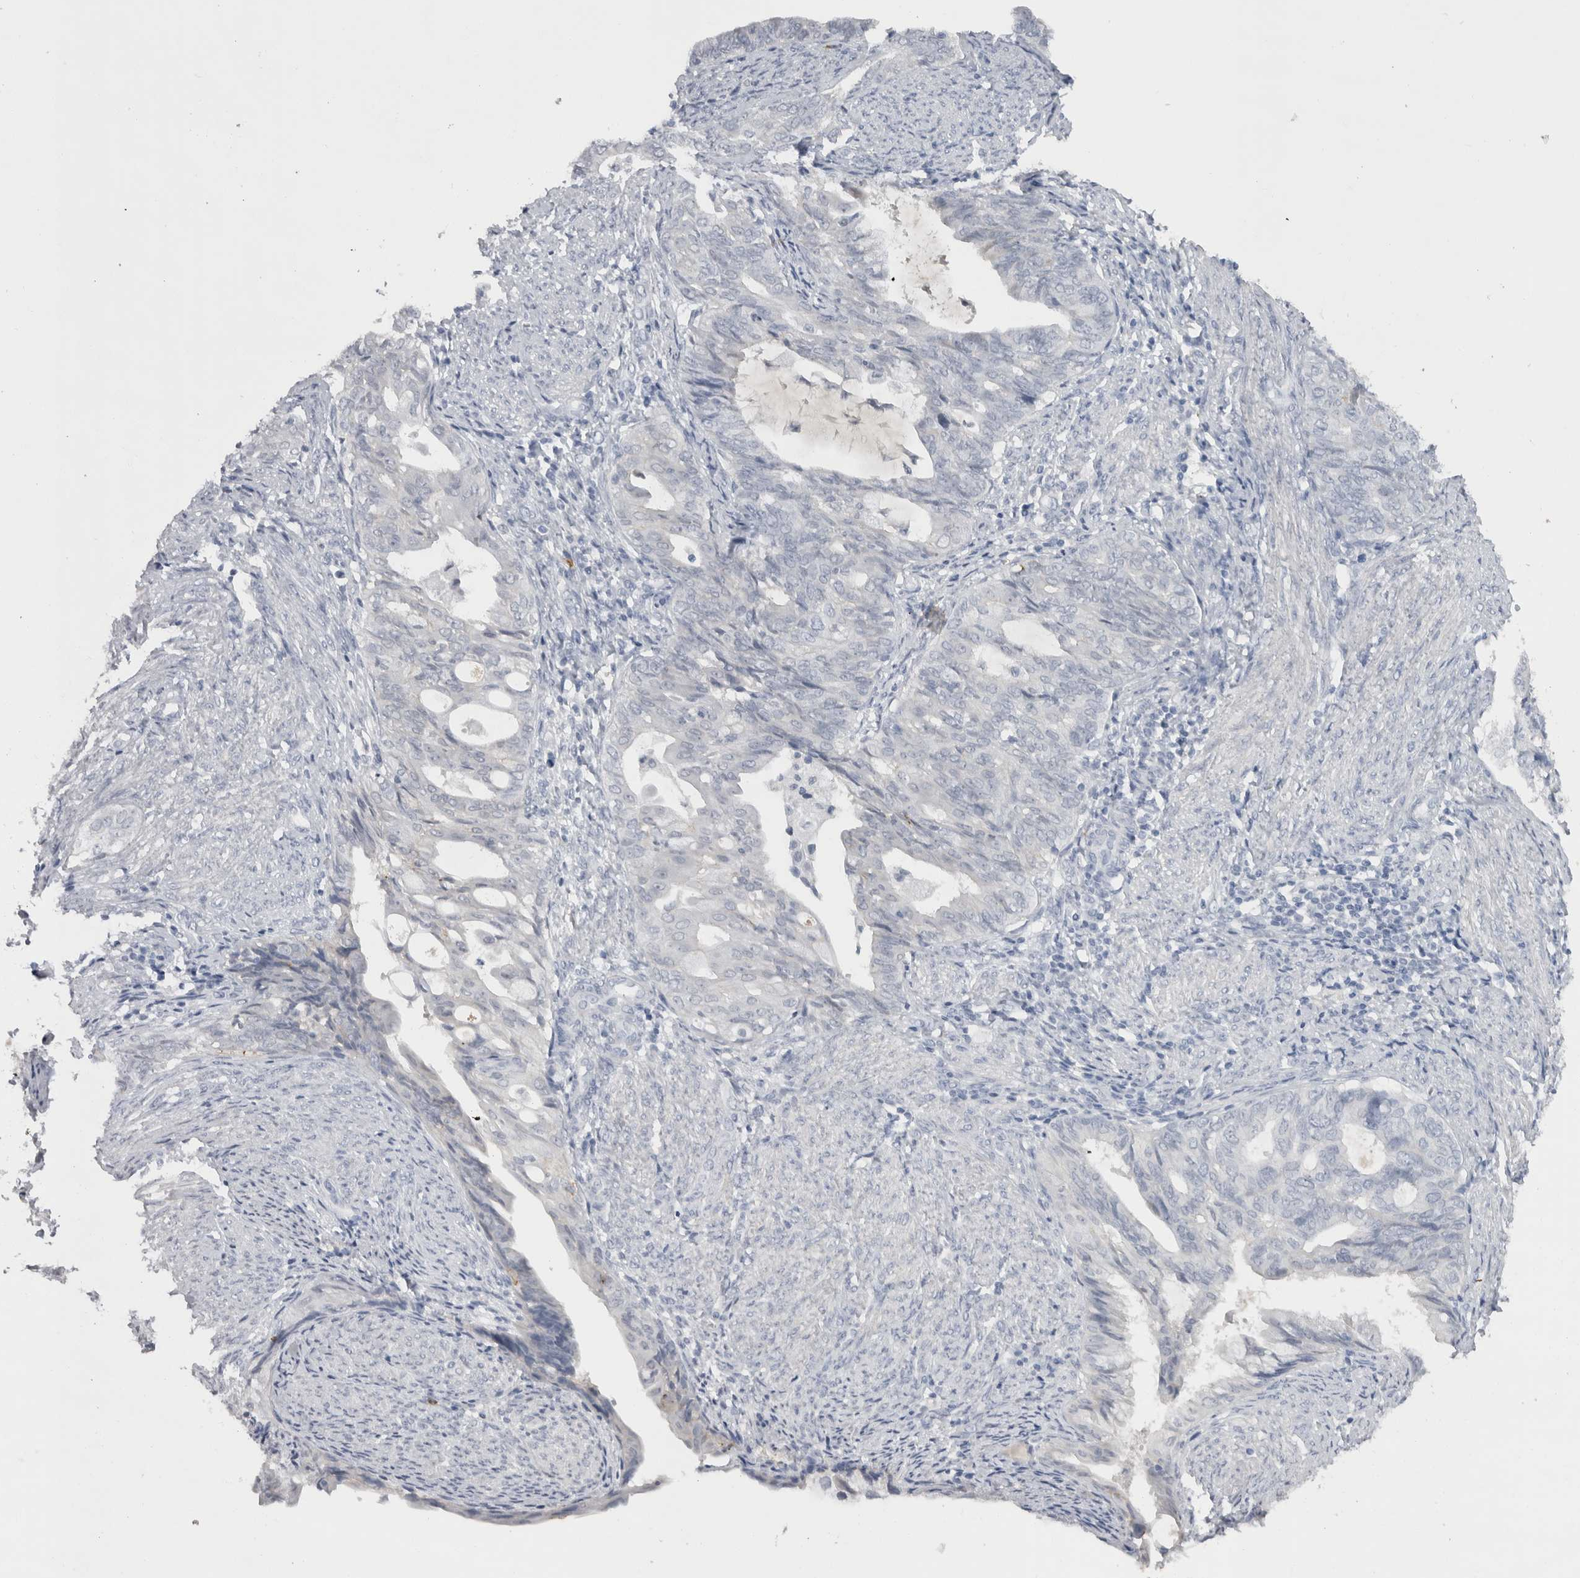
{"staining": {"intensity": "negative", "quantity": "none", "location": "none"}, "tissue": "endometrial cancer", "cell_type": "Tumor cells", "image_type": "cancer", "snomed": [{"axis": "morphology", "description": "Adenocarcinoma, NOS"}, {"axis": "topography", "description": "Endometrium"}], "caption": "High power microscopy histopathology image of an IHC image of endometrial adenocarcinoma, revealing no significant positivity in tumor cells. (Stains: DAB (3,3'-diaminobenzidine) immunohistochemistry with hematoxylin counter stain, Microscopy: brightfield microscopy at high magnification).", "gene": "CDH17", "patient": {"sex": "female", "age": 86}}